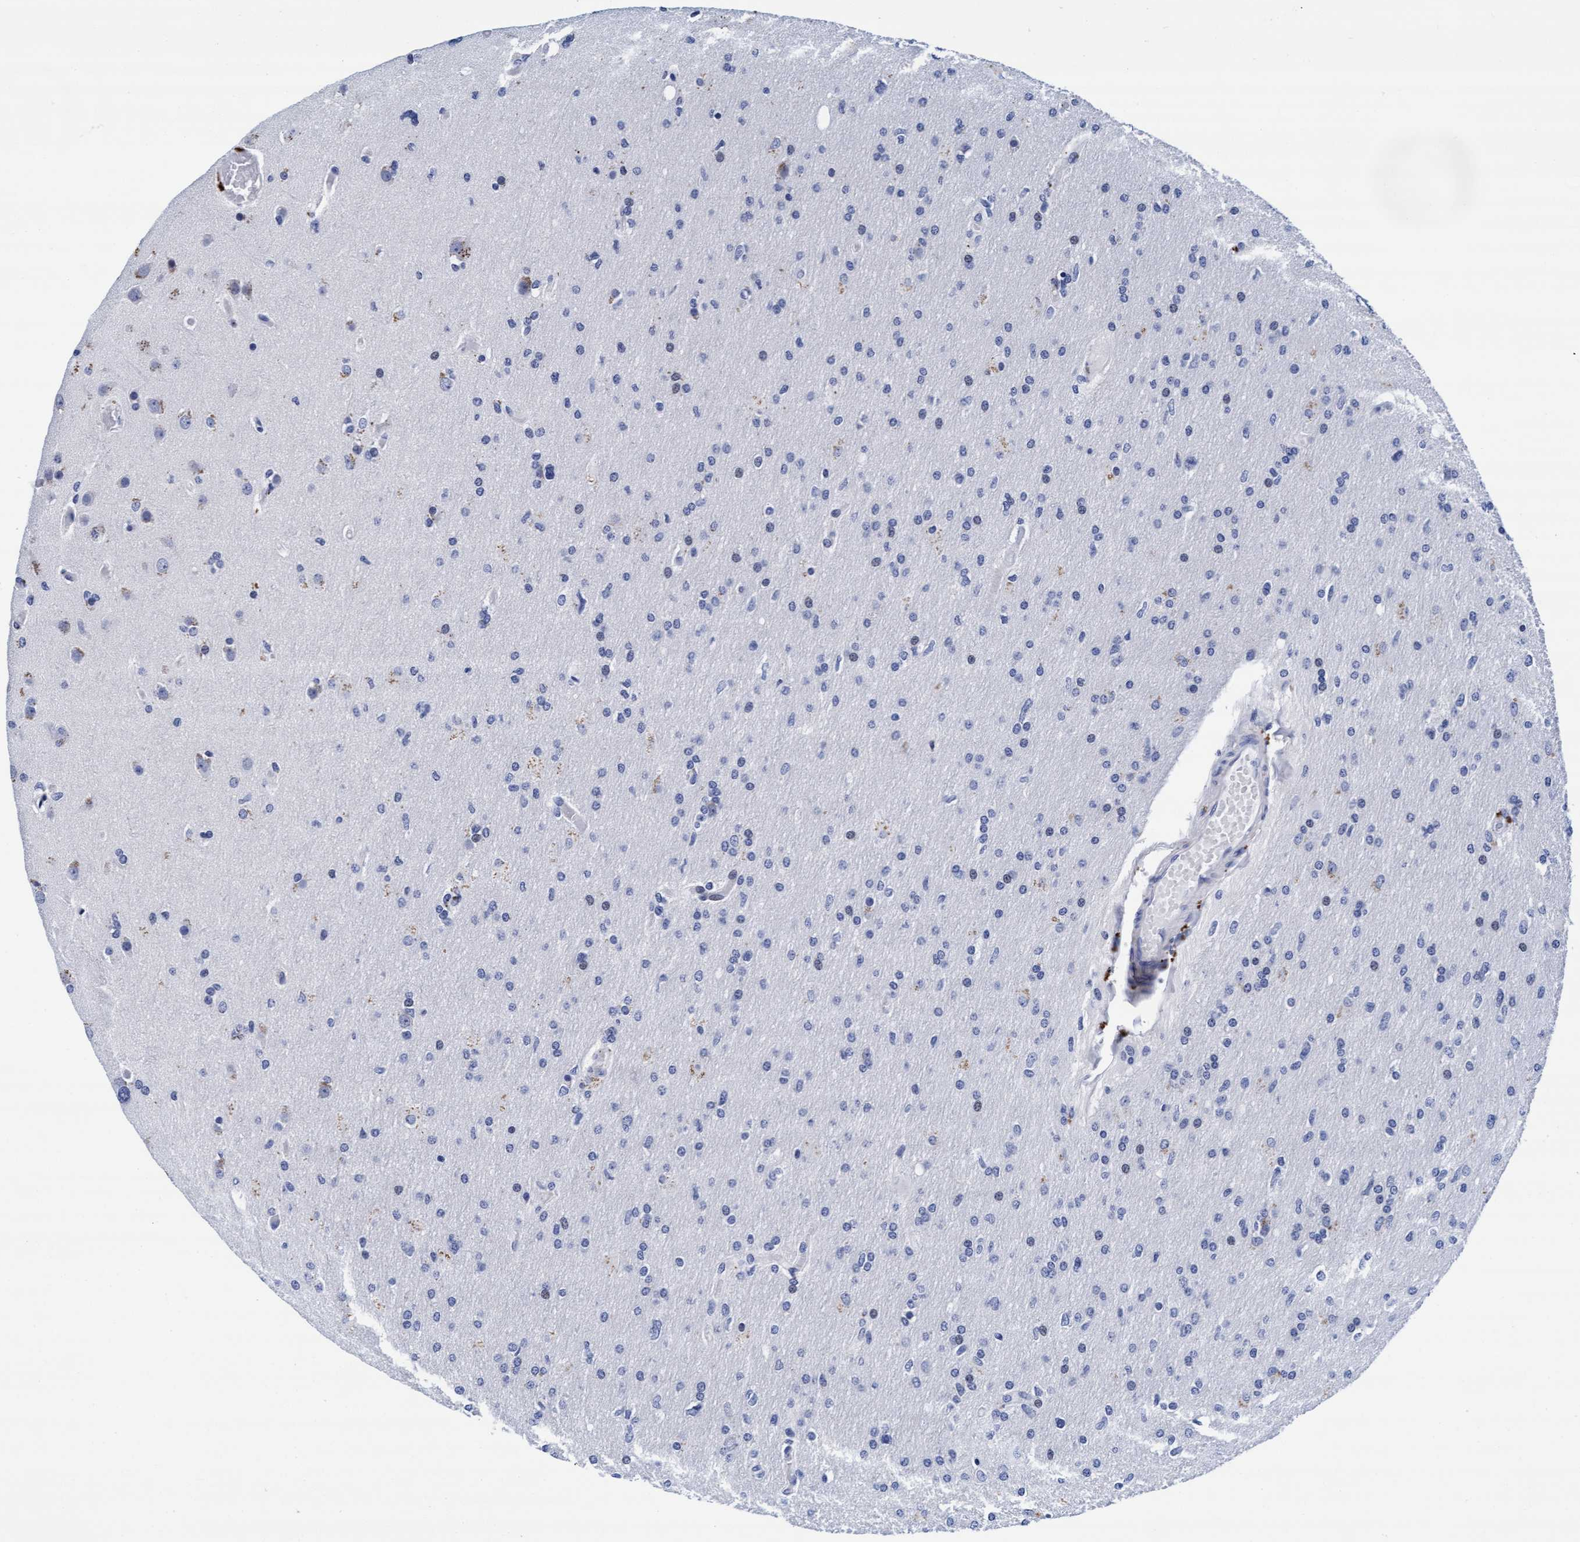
{"staining": {"intensity": "negative", "quantity": "none", "location": "none"}, "tissue": "glioma", "cell_type": "Tumor cells", "image_type": "cancer", "snomed": [{"axis": "morphology", "description": "Glioma, malignant, High grade"}, {"axis": "topography", "description": "Cerebral cortex"}], "caption": "IHC of human malignant glioma (high-grade) shows no positivity in tumor cells.", "gene": "ARSG", "patient": {"sex": "female", "age": 36}}